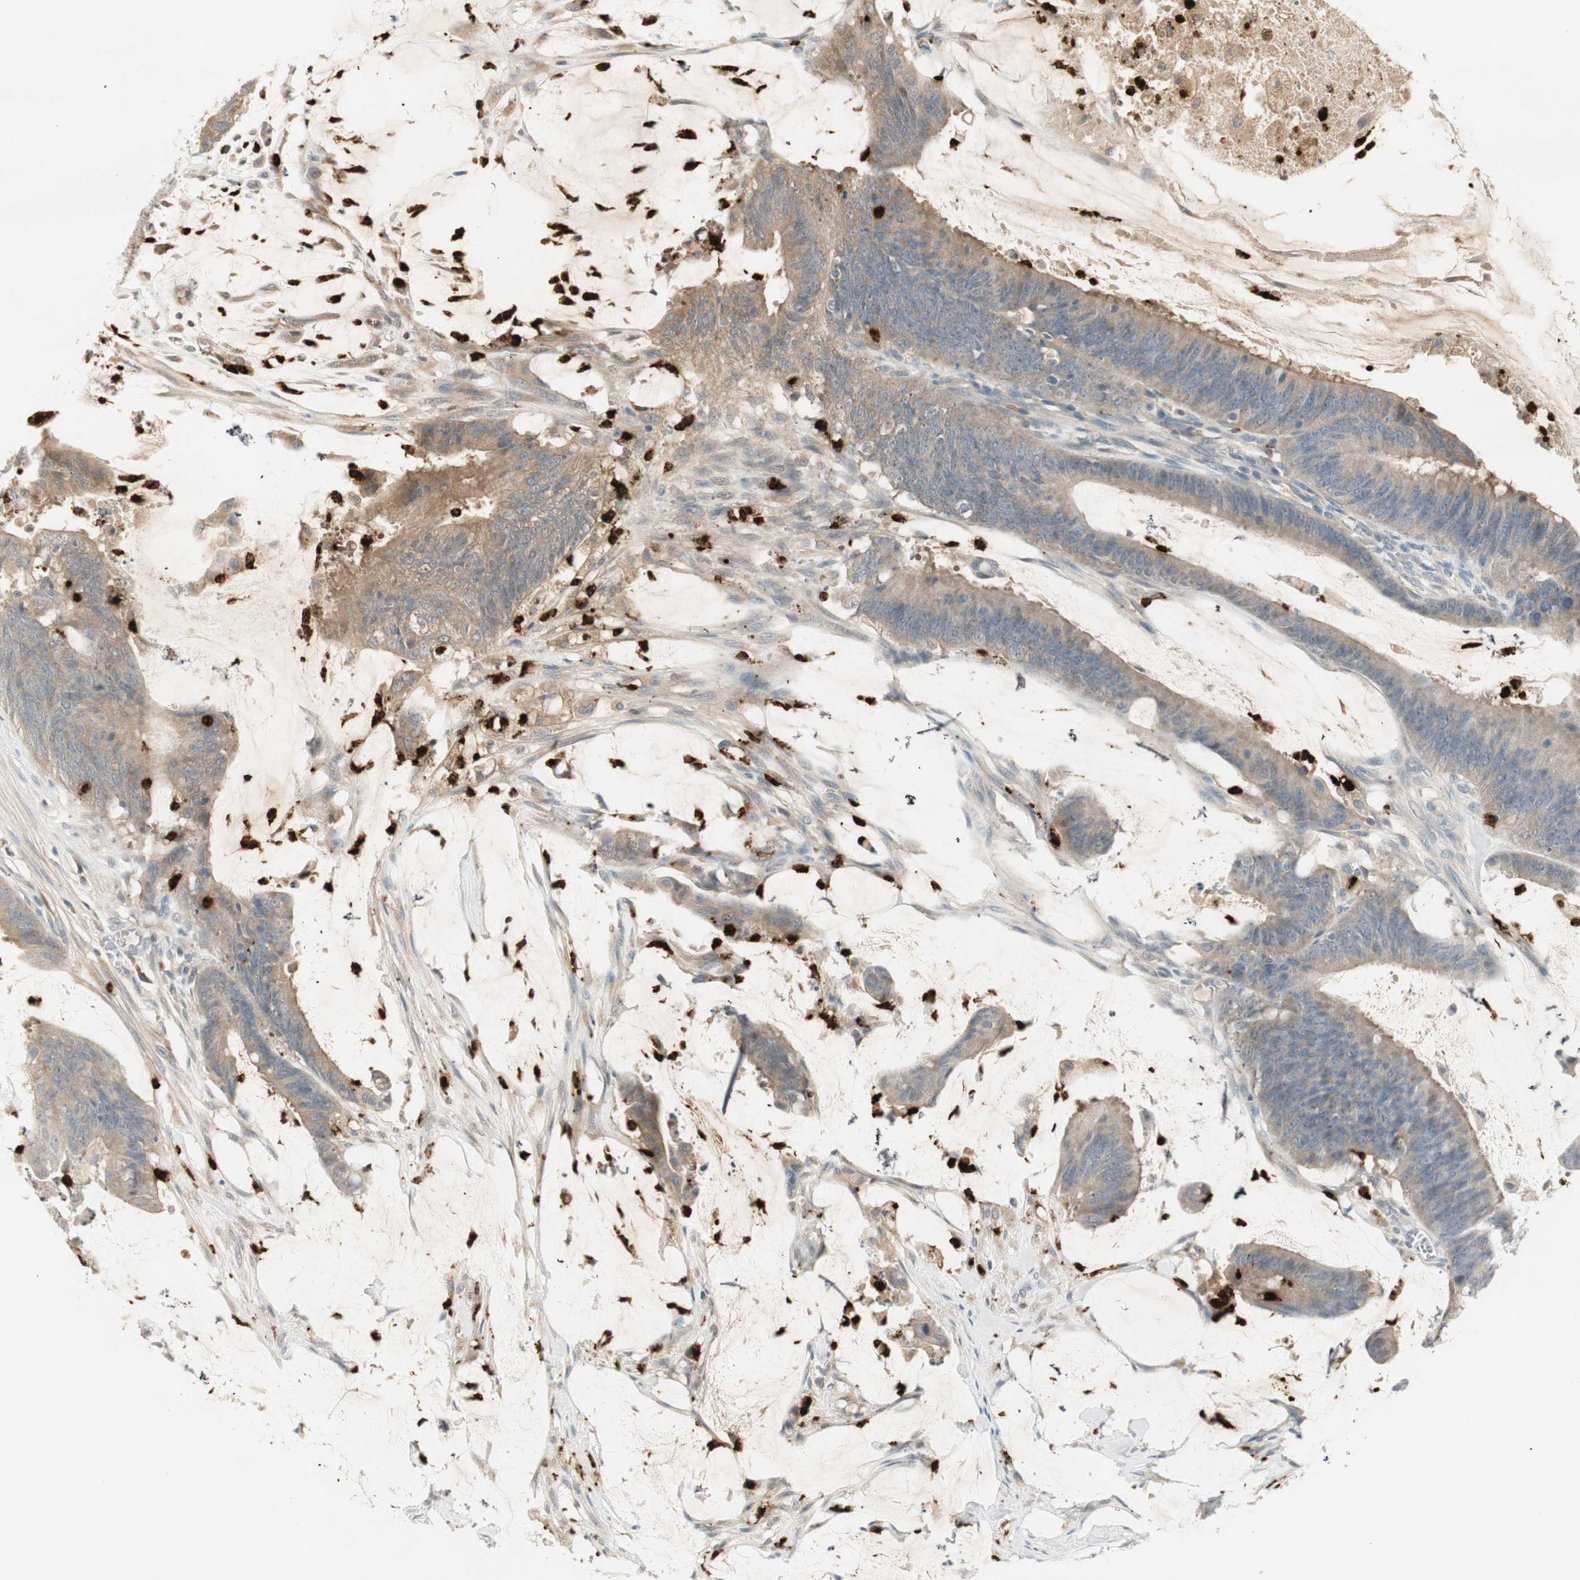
{"staining": {"intensity": "moderate", "quantity": ">75%", "location": "cytoplasmic/membranous"}, "tissue": "colorectal cancer", "cell_type": "Tumor cells", "image_type": "cancer", "snomed": [{"axis": "morphology", "description": "Adenocarcinoma, NOS"}, {"axis": "topography", "description": "Rectum"}], "caption": "Moderate cytoplasmic/membranous protein staining is present in about >75% of tumor cells in colorectal adenocarcinoma.", "gene": "PRTN3", "patient": {"sex": "female", "age": 66}}